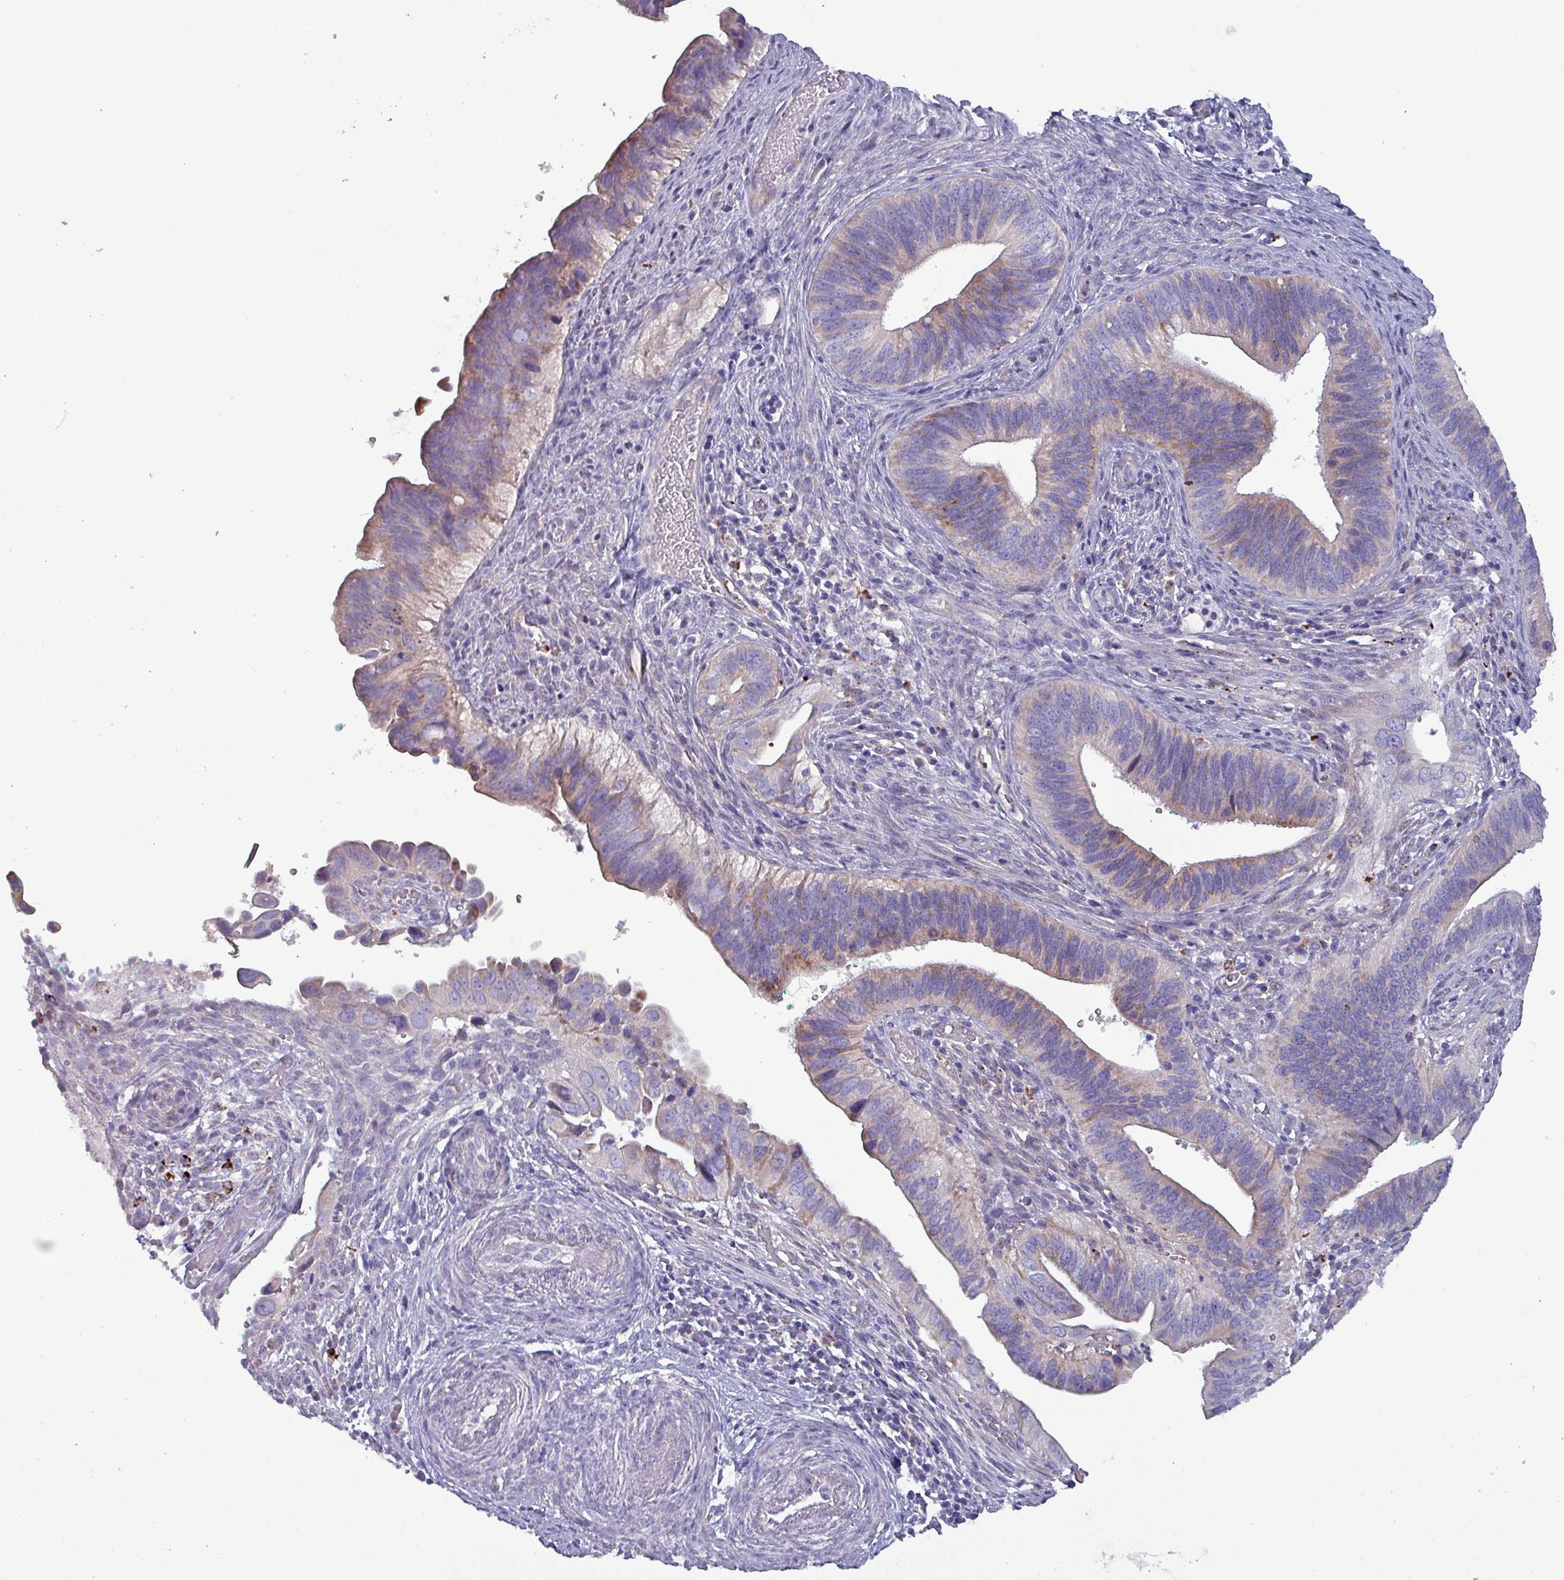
{"staining": {"intensity": "moderate", "quantity": "<25%", "location": "cytoplasmic/membranous"}, "tissue": "cervical cancer", "cell_type": "Tumor cells", "image_type": "cancer", "snomed": [{"axis": "morphology", "description": "Adenocarcinoma, NOS"}, {"axis": "topography", "description": "Cervix"}], "caption": "An image showing moderate cytoplasmic/membranous positivity in about <25% of tumor cells in cervical adenocarcinoma, as visualized by brown immunohistochemical staining.", "gene": "HSD3B7", "patient": {"sex": "female", "age": 42}}